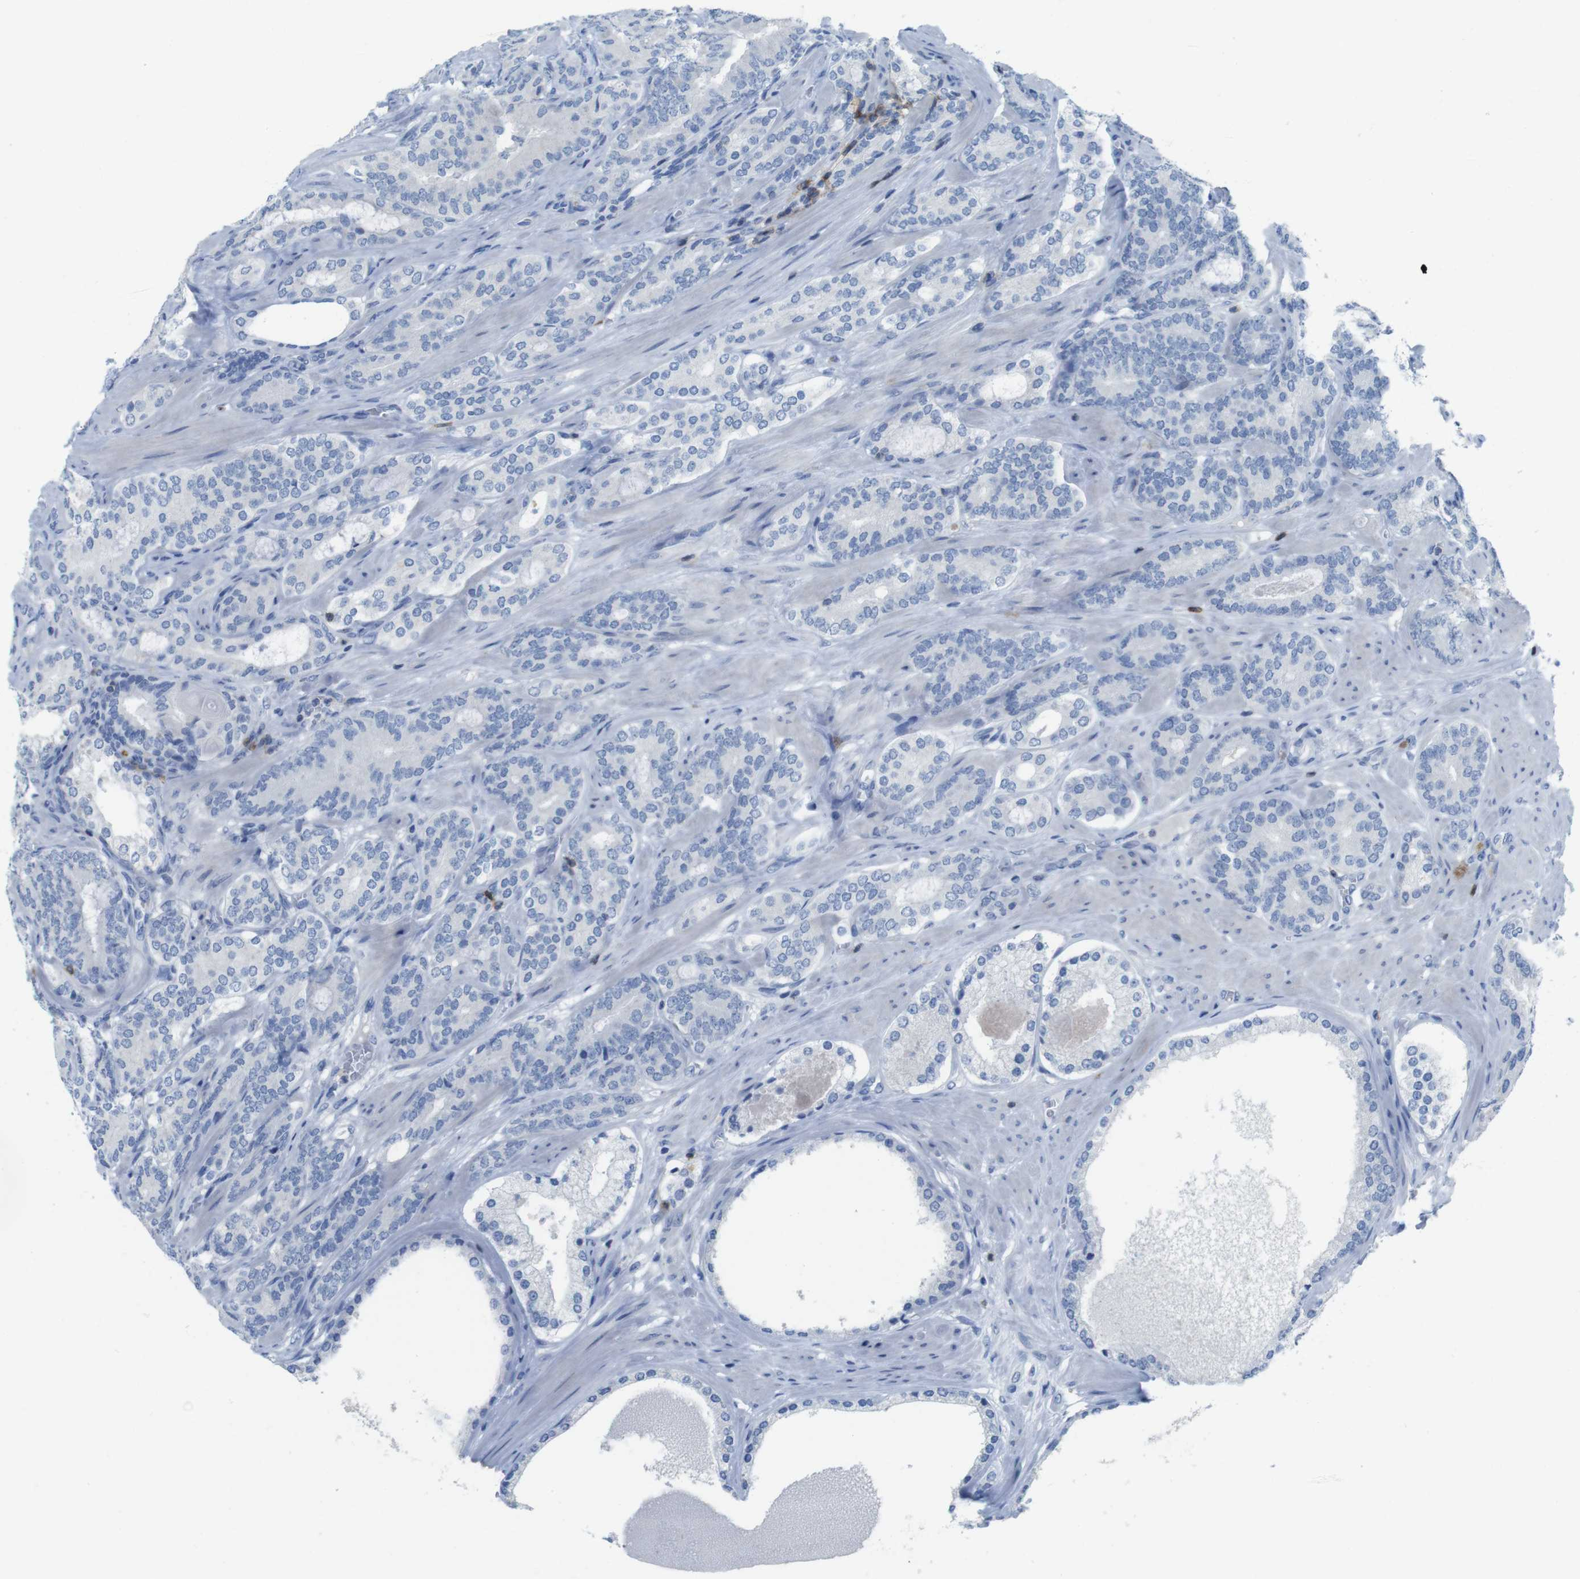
{"staining": {"intensity": "negative", "quantity": "none", "location": "none"}, "tissue": "prostate cancer", "cell_type": "Tumor cells", "image_type": "cancer", "snomed": [{"axis": "morphology", "description": "Adenocarcinoma, Low grade"}, {"axis": "topography", "description": "Prostate"}], "caption": "Immunohistochemistry (IHC) histopathology image of human prostate adenocarcinoma (low-grade) stained for a protein (brown), which displays no staining in tumor cells. (DAB (3,3'-diaminobenzidine) immunohistochemistry (IHC) with hematoxylin counter stain).", "gene": "CD5", "patient": {"sex": "male", "age": 63}}